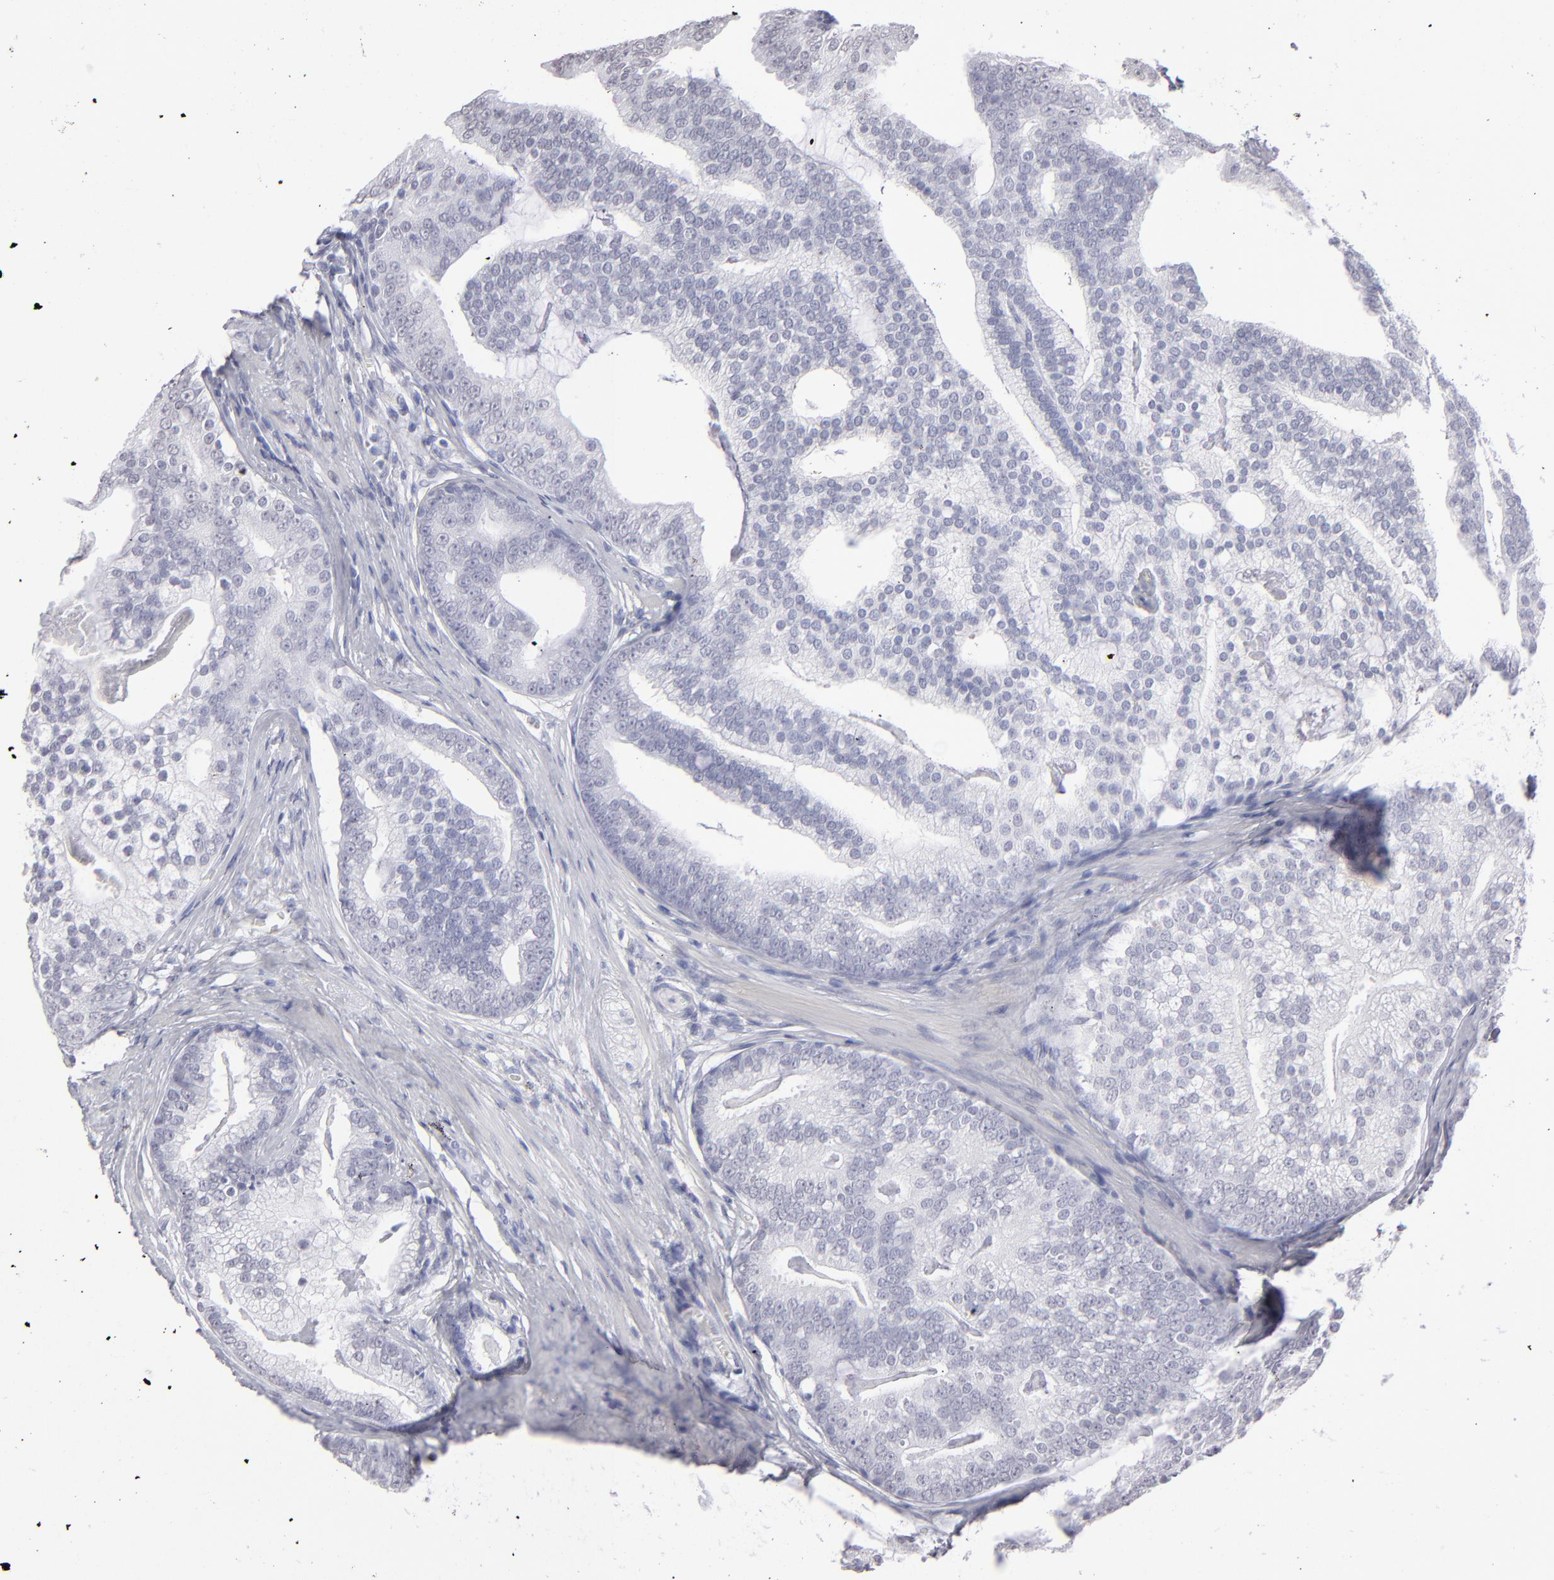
{"staining": {"intensity": "negative", "quantity": "none", "location": "none"}, "tissue": "prostate cancer", "cell_type": "Tumor cells", "image_type": "cancer", "snomed": [{"axis": "morphology", "description": "Adenocarcinoma, Low grade"}, {"axis": "topography", "description": "Prostate"}], "caption": "High magnification brightfield microscopy of prostate cancer stained with DAB (3,3'-diaminobenzidine) (brown) and counterstained with hematoxylin (blue): tumor cells show no significant positivity.", "gene": "ALDOB", "patient": {"sex": "male", "age": 58}}